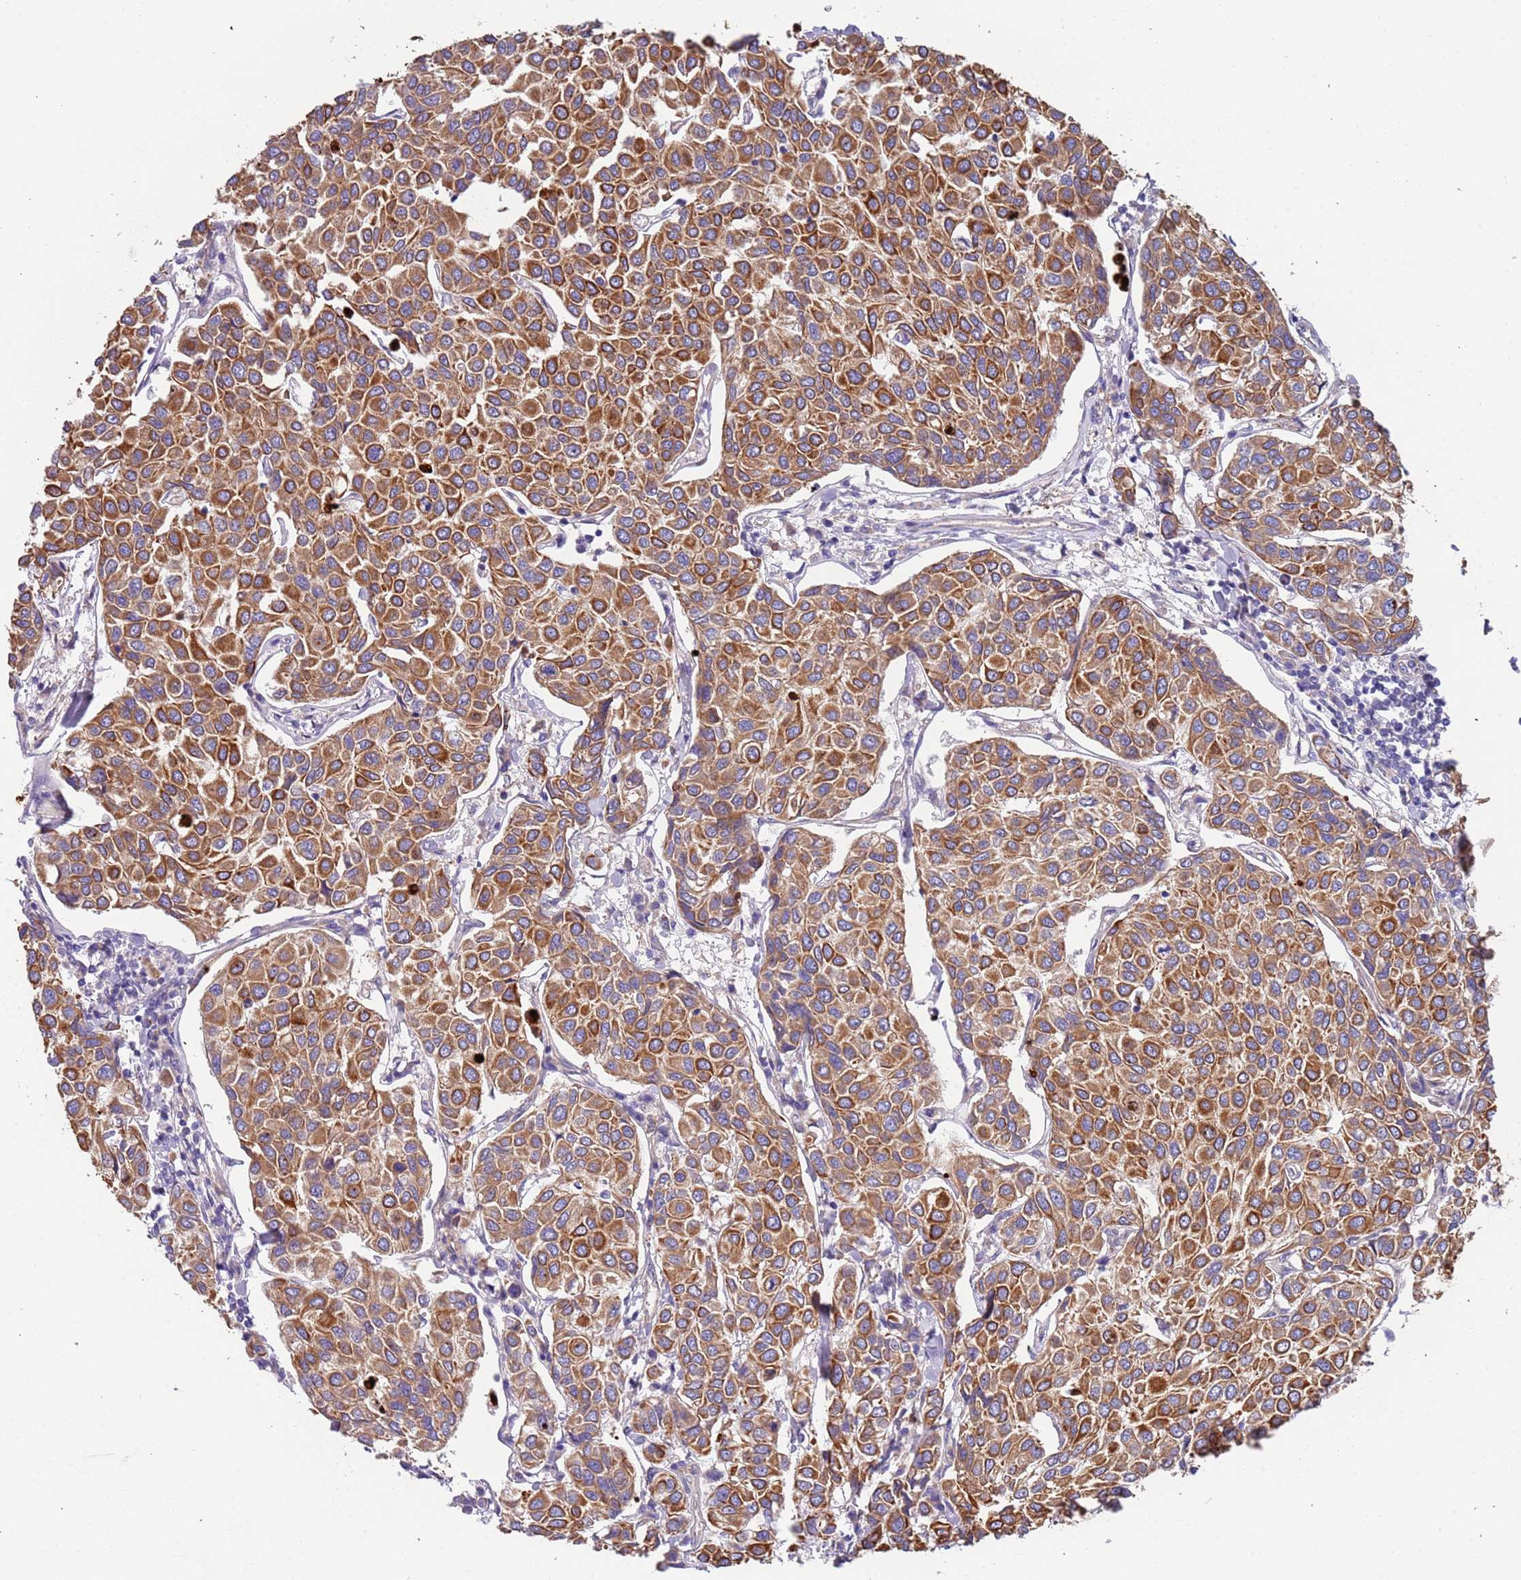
{"staining": {"intensity": "moderate", "quantity": ">75%", "location": "cytoplasmic/membranous"}, "tissue": "breast cancer", "cell_type": "Tumor cells", "image_type": "cancer", "snomed": [{"axis": "morphology", "description": "Duct carcinoma"}, {"axis": "topography", "description": "Breast"}], "caption": "Human breast invasive ductal carcinoma stained with a protein marker displays moderate staining in tumor cells.", "gene": "LAMB4", "patient": {"sex": "female", "age": 55}}